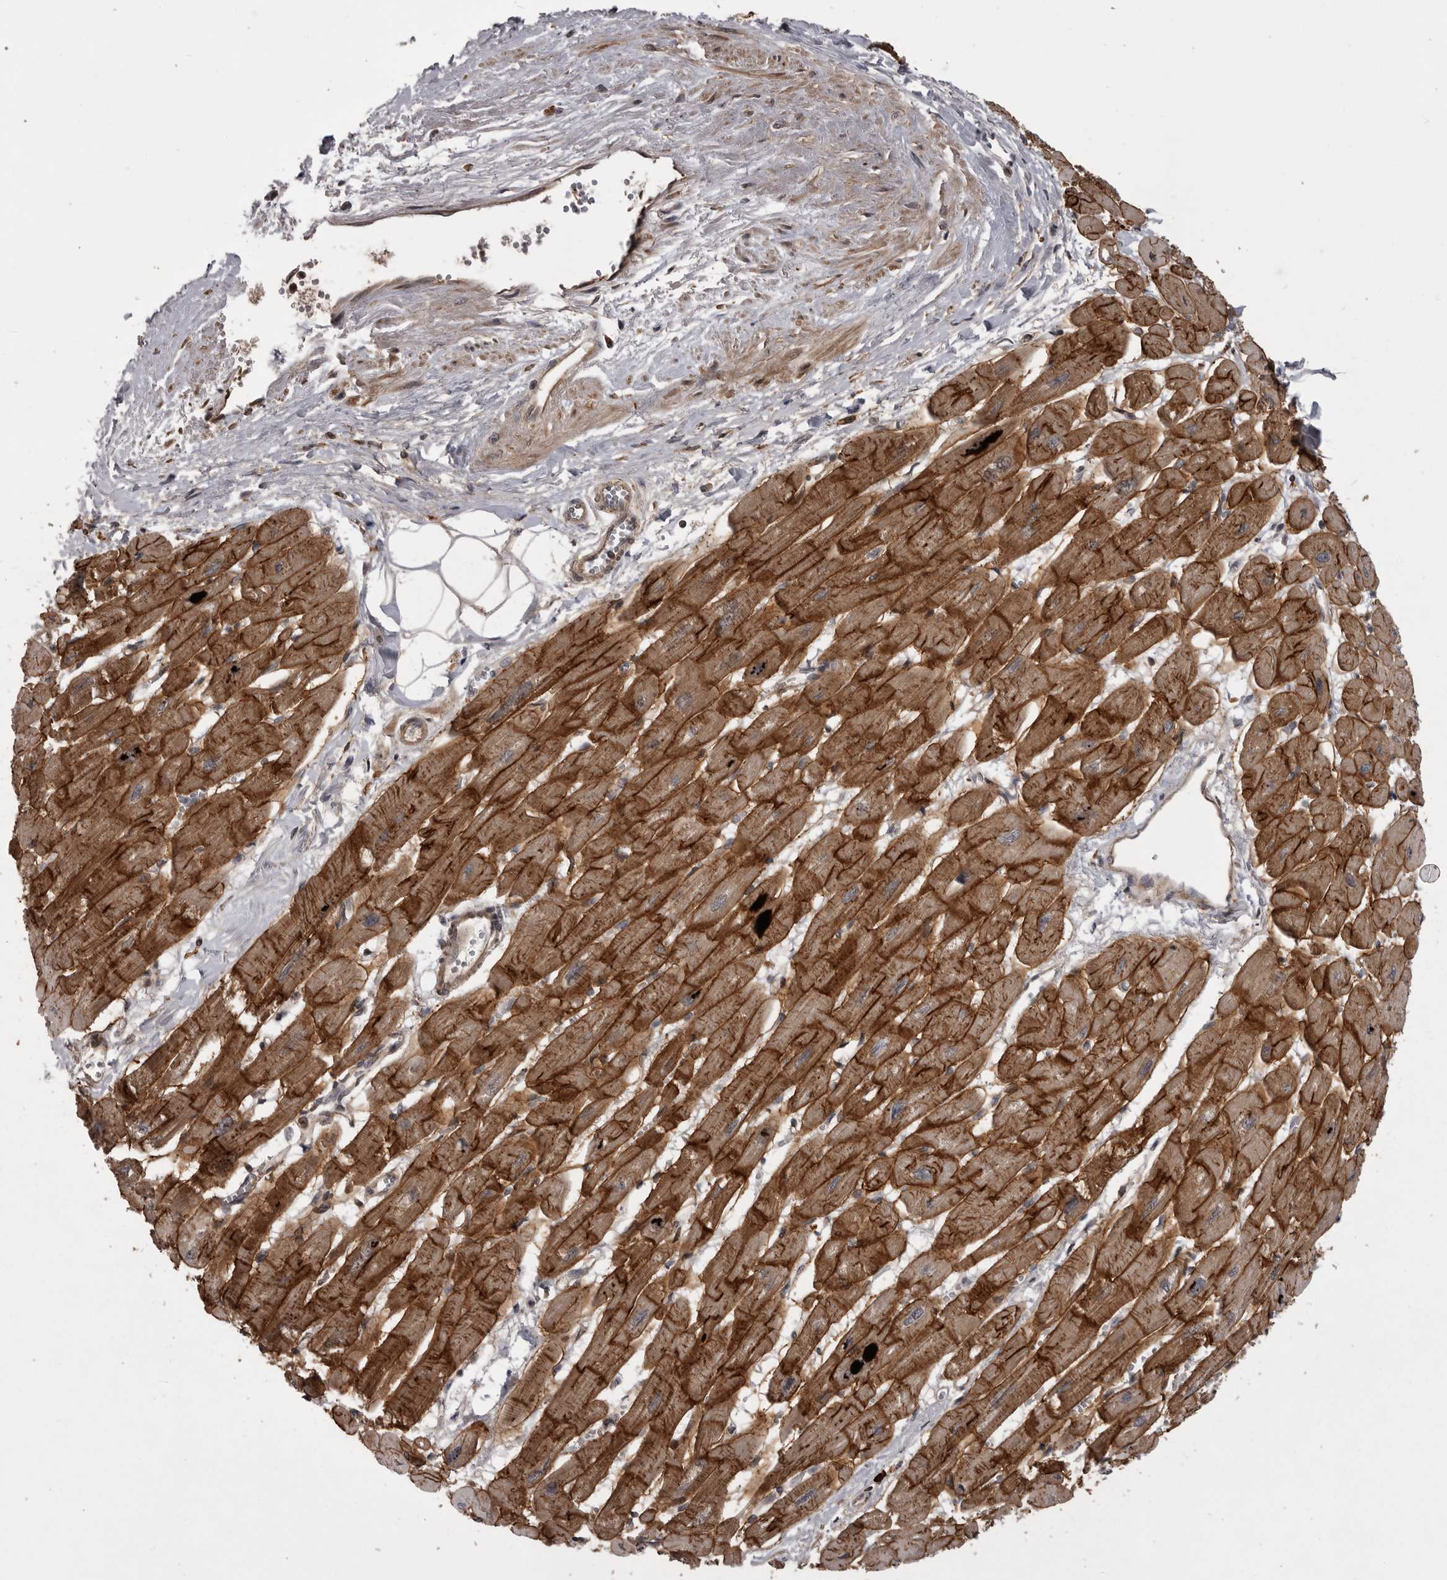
{"staining": {"intensity": "strong", "quantity": ">75%", "location": "cytoplasmic/membranous"}, "tissue": "heart muscle", "cell_type": "Cardiomyocytes", "image_type": "normal", "snomed": [{"axis": "morphology", "description": "Normal tissue, NOS"}, {"axis": "topography", "description": "Heart"}], "caption": "Heart muscle stained with DAB immunohistochemistry (IHC) displays high levels of strong cytoplasmic/membranous positivity in about >75% of cardiomyocytes.", "gene": "RAB3GAP2", "patient": {"sex": "female", "age": 54}}